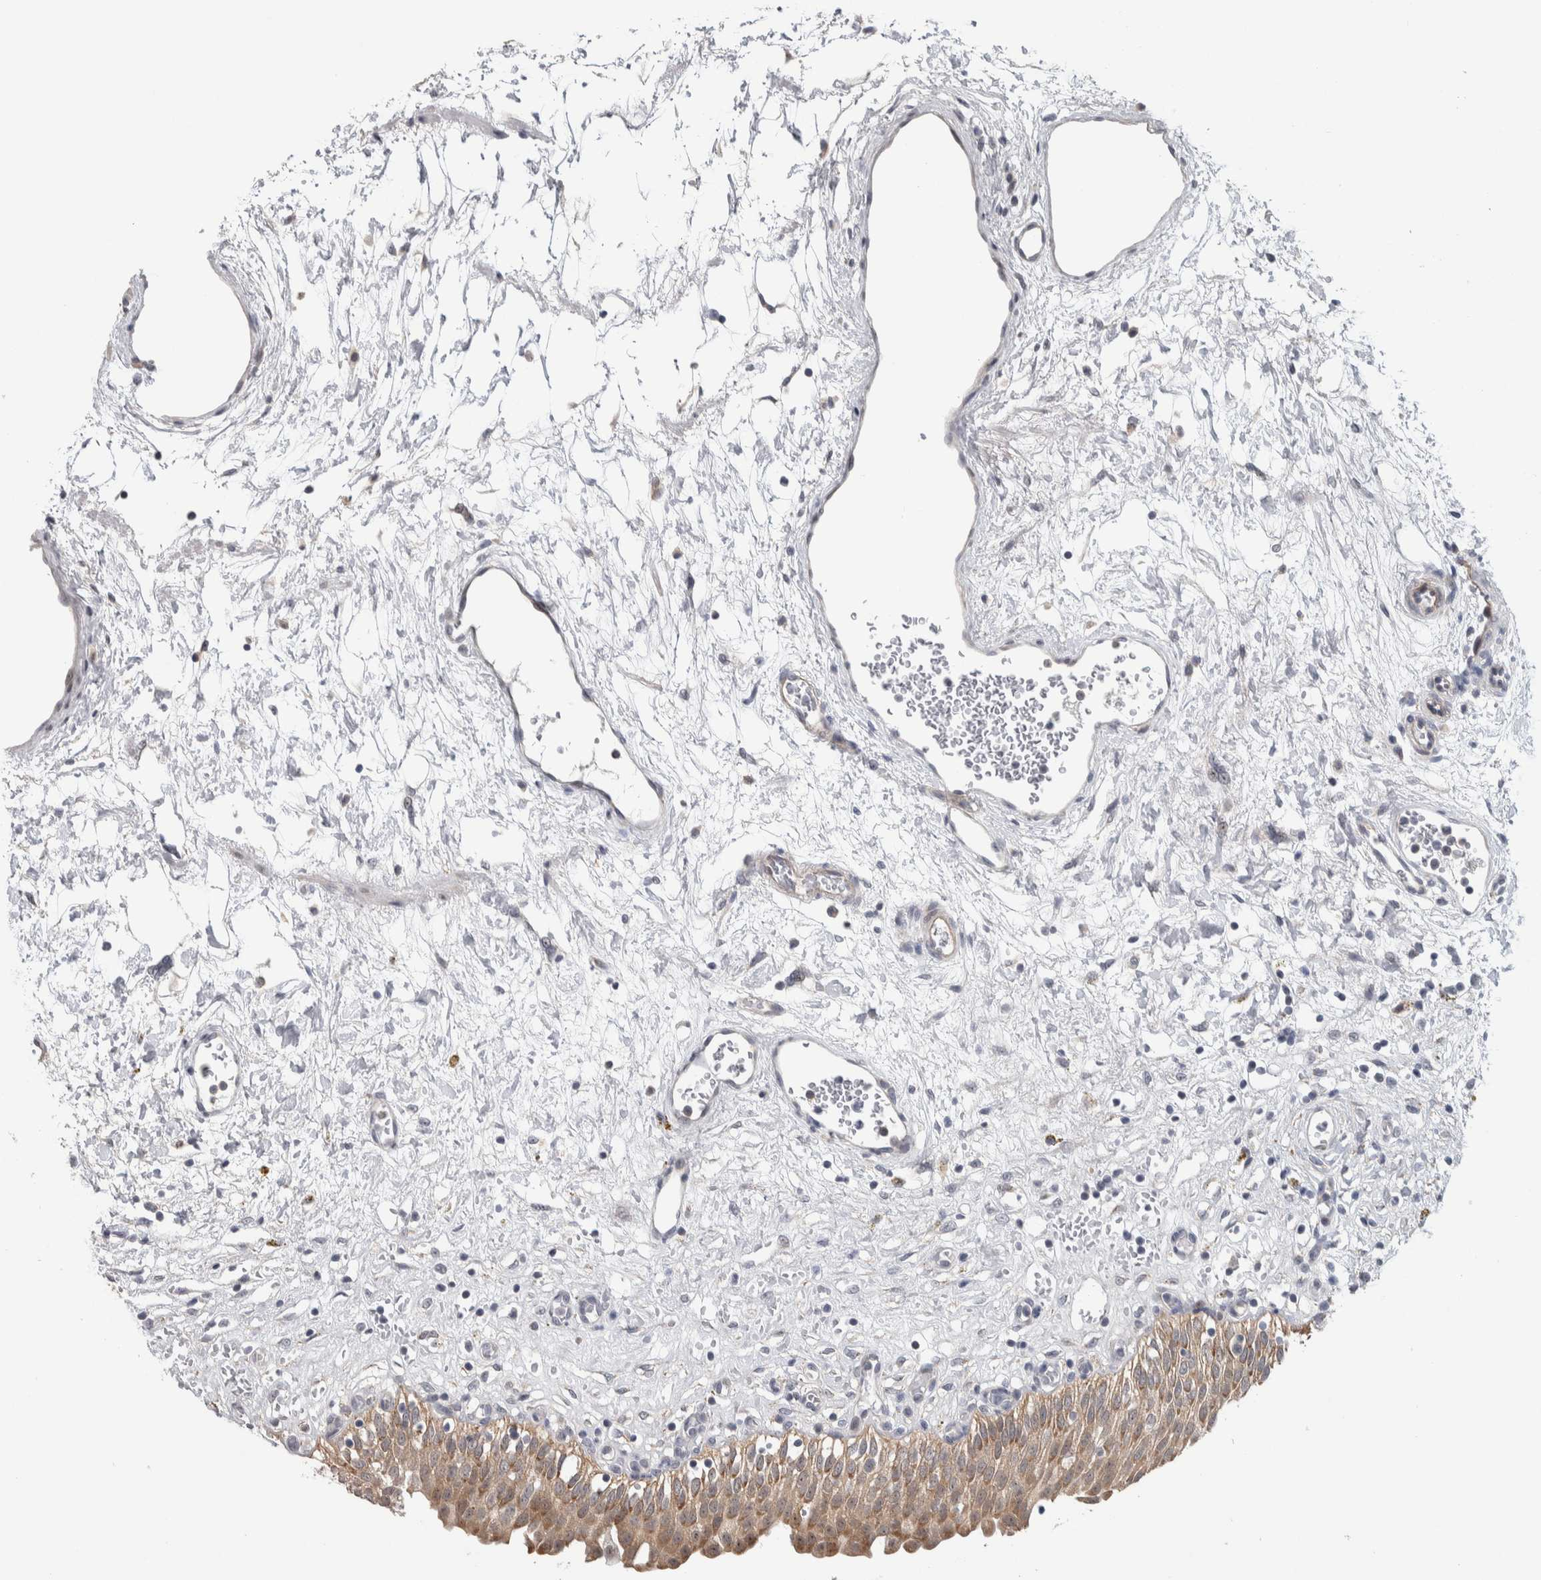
{"staining": {"intensity": "moderate", "quantity": ">75%", "location": "cytoplasmic/membranous"}, "tissue": "urinary bladder", "cell_type": "Urothelial cells", "image_type": "normal", "snomed": [{"axis": "morphology", "description": "Urothelial carcinoma, High grade"}, {"axis": "topography", "description": "Urinary bladder"}], "caption": "Urinary bladder stained with immunohistochemistry (IHC) reveals moderate cytoplasmic/membranous staining in approximately >75% of urothelial cells.", "gene": "PRRG4", "patient": {"sex": "male", "age": 46}}